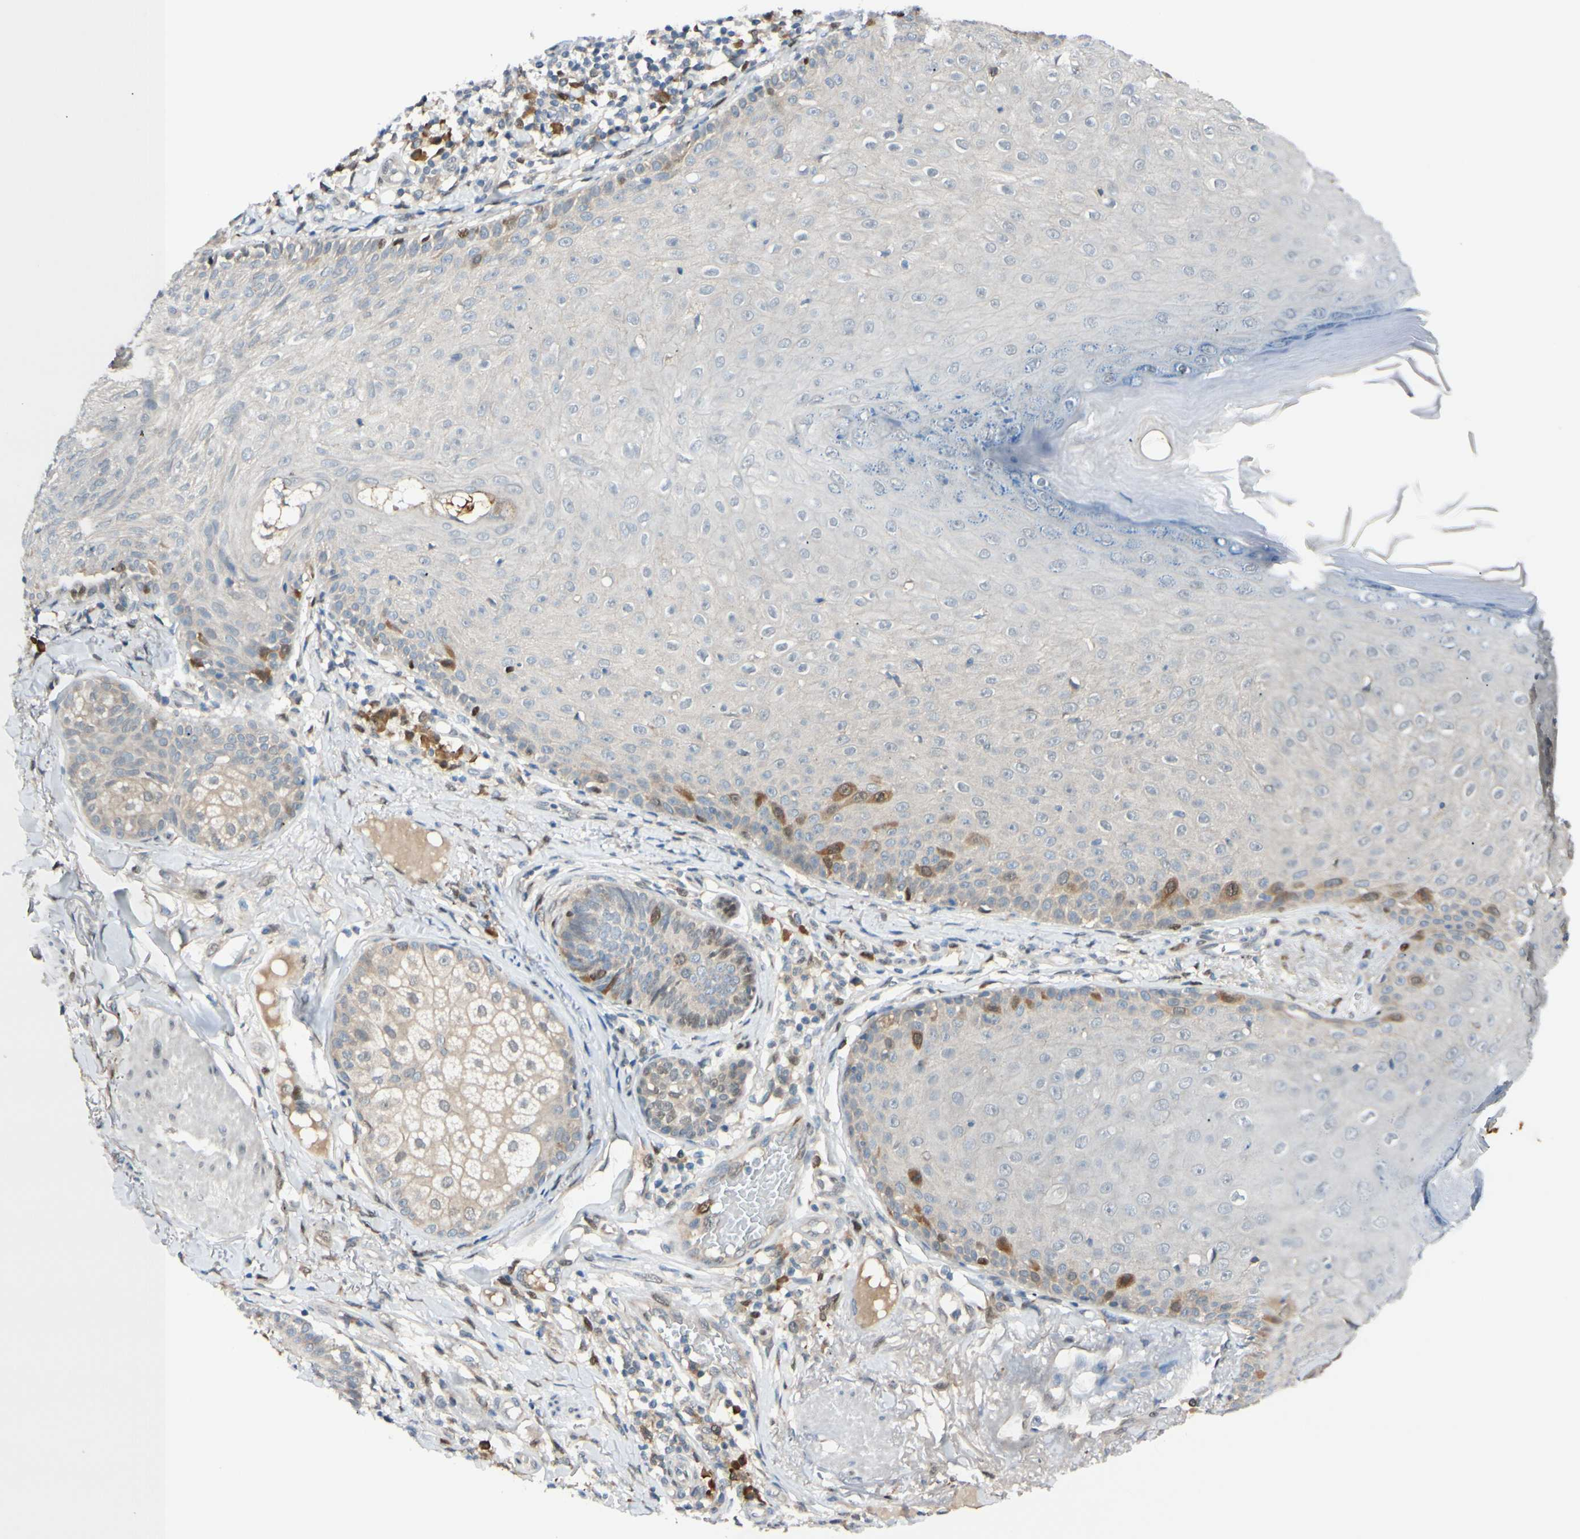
{"staining": {"intensity": "moderate", "quantity": "<25%", "location": "cytoplasmic/membranous,nuclear"}, "tissue": "skin cancer", "cell_type": "Tumor cells", "image_type": "cancer", "snomed": [{"axis": "morphology", "description": "Normal tissue, NOS"}, {"axis": "morphology", "description": "Basal cell carcinoma"}, {"axis": "topography", "description": "Skin"}], "caption": "DAB immunohistochemical staining of human basal cell carcinoma (skin) demonstrates moderate cytoplasmic/membranous and nuclear protein staining in approximately <25% of tumor cells. (DAB = brown stain, brightfield microscopy at high magnification).", "gene": "PTTG1", "patient": {"sex": "male", "age": 52}}